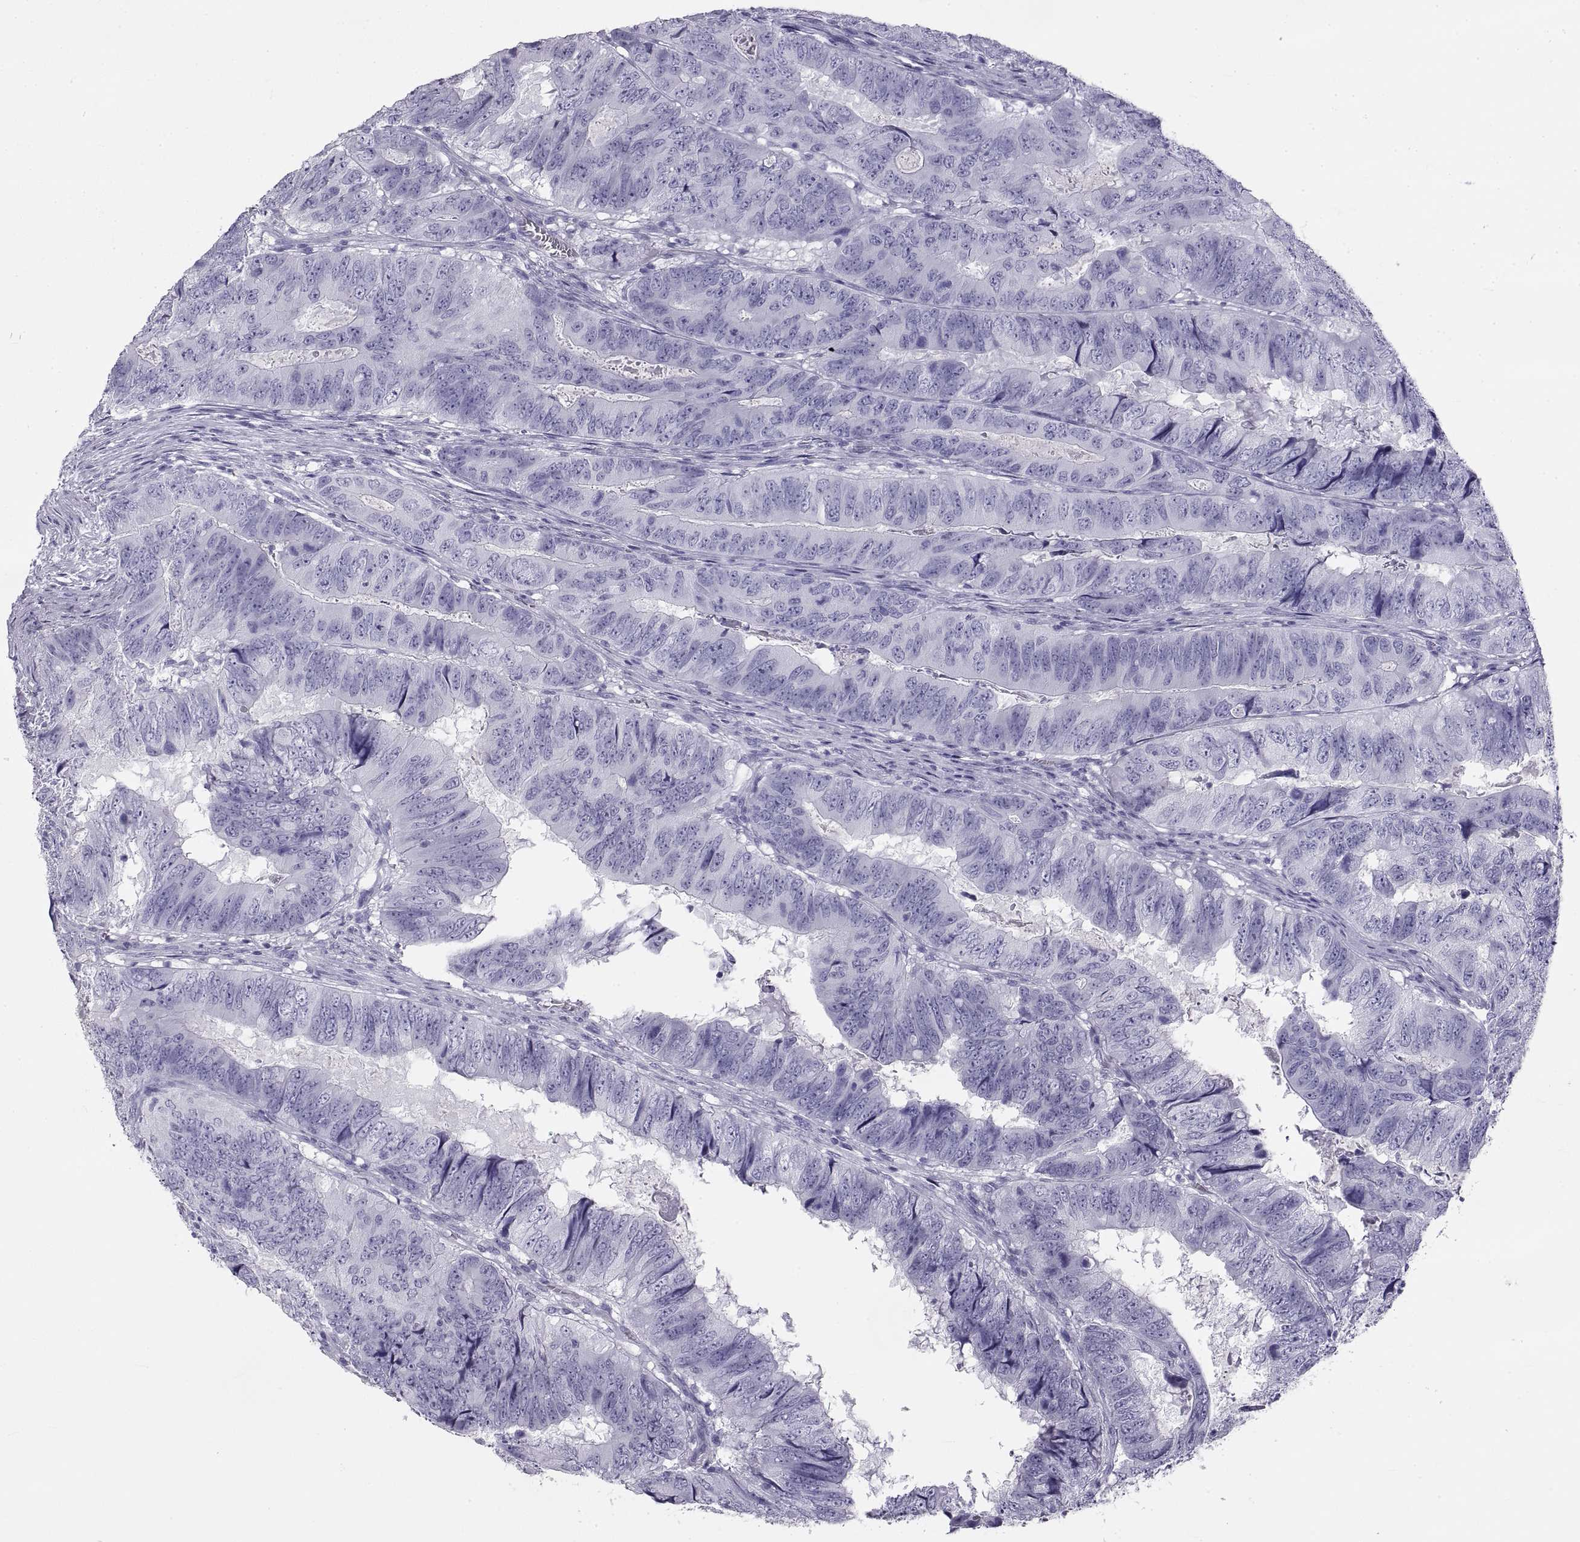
{"staining": {"intensity": "negative", "quantity": "none", "location": "none"}, "tissue": "colorectal cancer", "cell_type": "Tumor cells", "image_type": "cancer", "snomed": [{"axis": "morphology", "description": "Adenocarcinoma, NOS"}, {"axis": "topography", "description": "Colon"}], "caption": "Human adenocarcinoma (colorectal) stained for a protein using immunohistochemistry (IHC) exhibits no staining in tumor cells.", "gene": "RLBP1", "patient": {"sex": "male", "age": 79}}